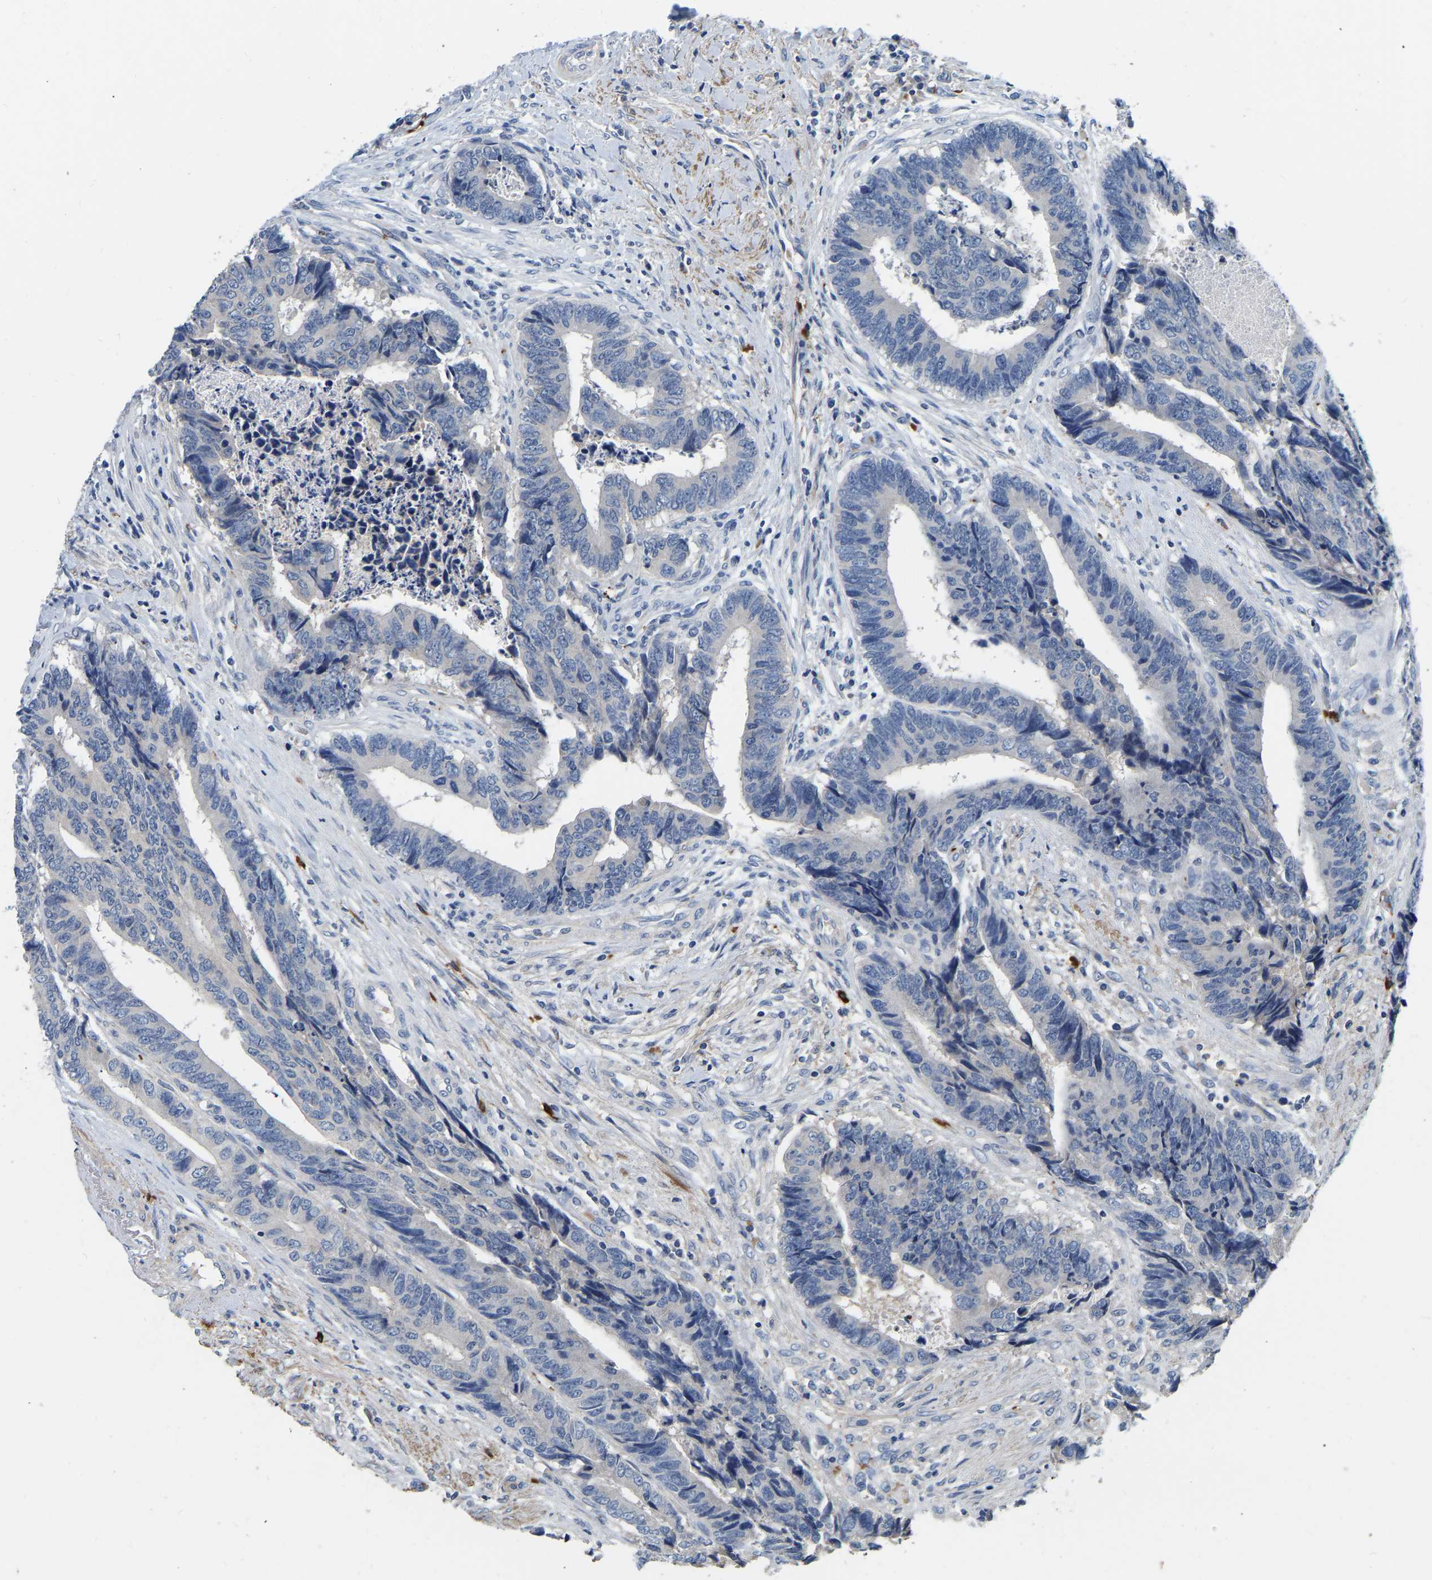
{"staining": {"intensity": "negative", "quantity": "none", "location": "none"}, "tissue": "colorectal cancer", "cell_type": "Tumor cells", "image_type": "cancer", "snomed": [{"axis": "morphology", "description": "Adenocarcinoma, NOS"}, {"axis": "topography", "description": "Rectum"}], "caption": "Immunohistochemical staining of colorectal adenocarcinoma exhibits no significant positivity in tumor cells.", "gene": "RAB27B", "patient": {"sex": "male", "age": 84}}